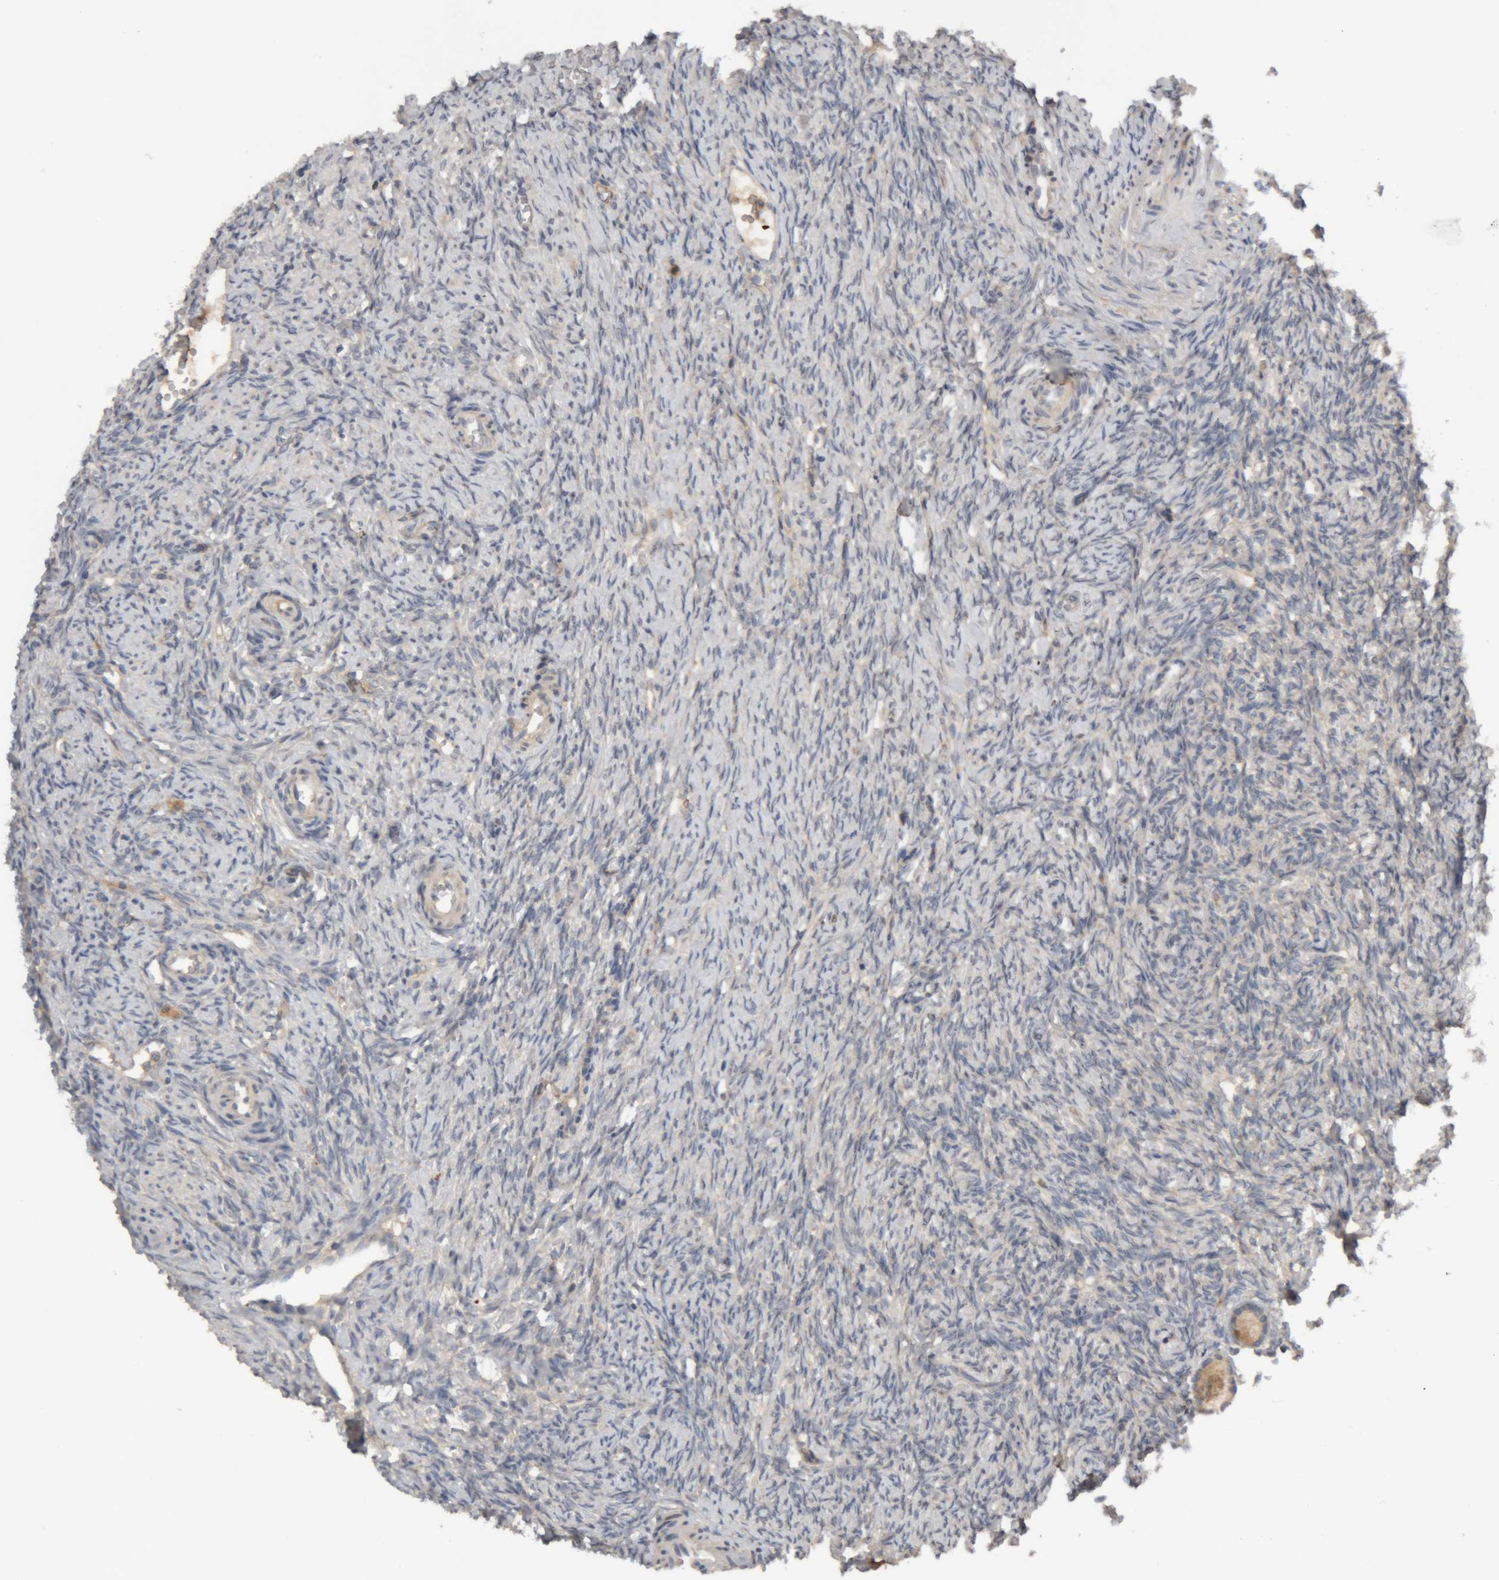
{"staining": {"intensity": "weak", "quantity": ">75%", "location": "cytoplasmic/membranous"}, "tissue": "ovary", "cell_type": "Follicle cells", "image_type": "normal", "snomed": [{"axis": "morphology", "description": "Normal tissue, NOS"}, {"axis": "topography", "description": "Ovary"}], "caption": "Human ovary stained with a brown dye shows weak cytoplasmic/membranous positive positivity in about >75% of follicle cells.", "gene": "TMED7", "patient": {"sex": "female", "age": 41}}